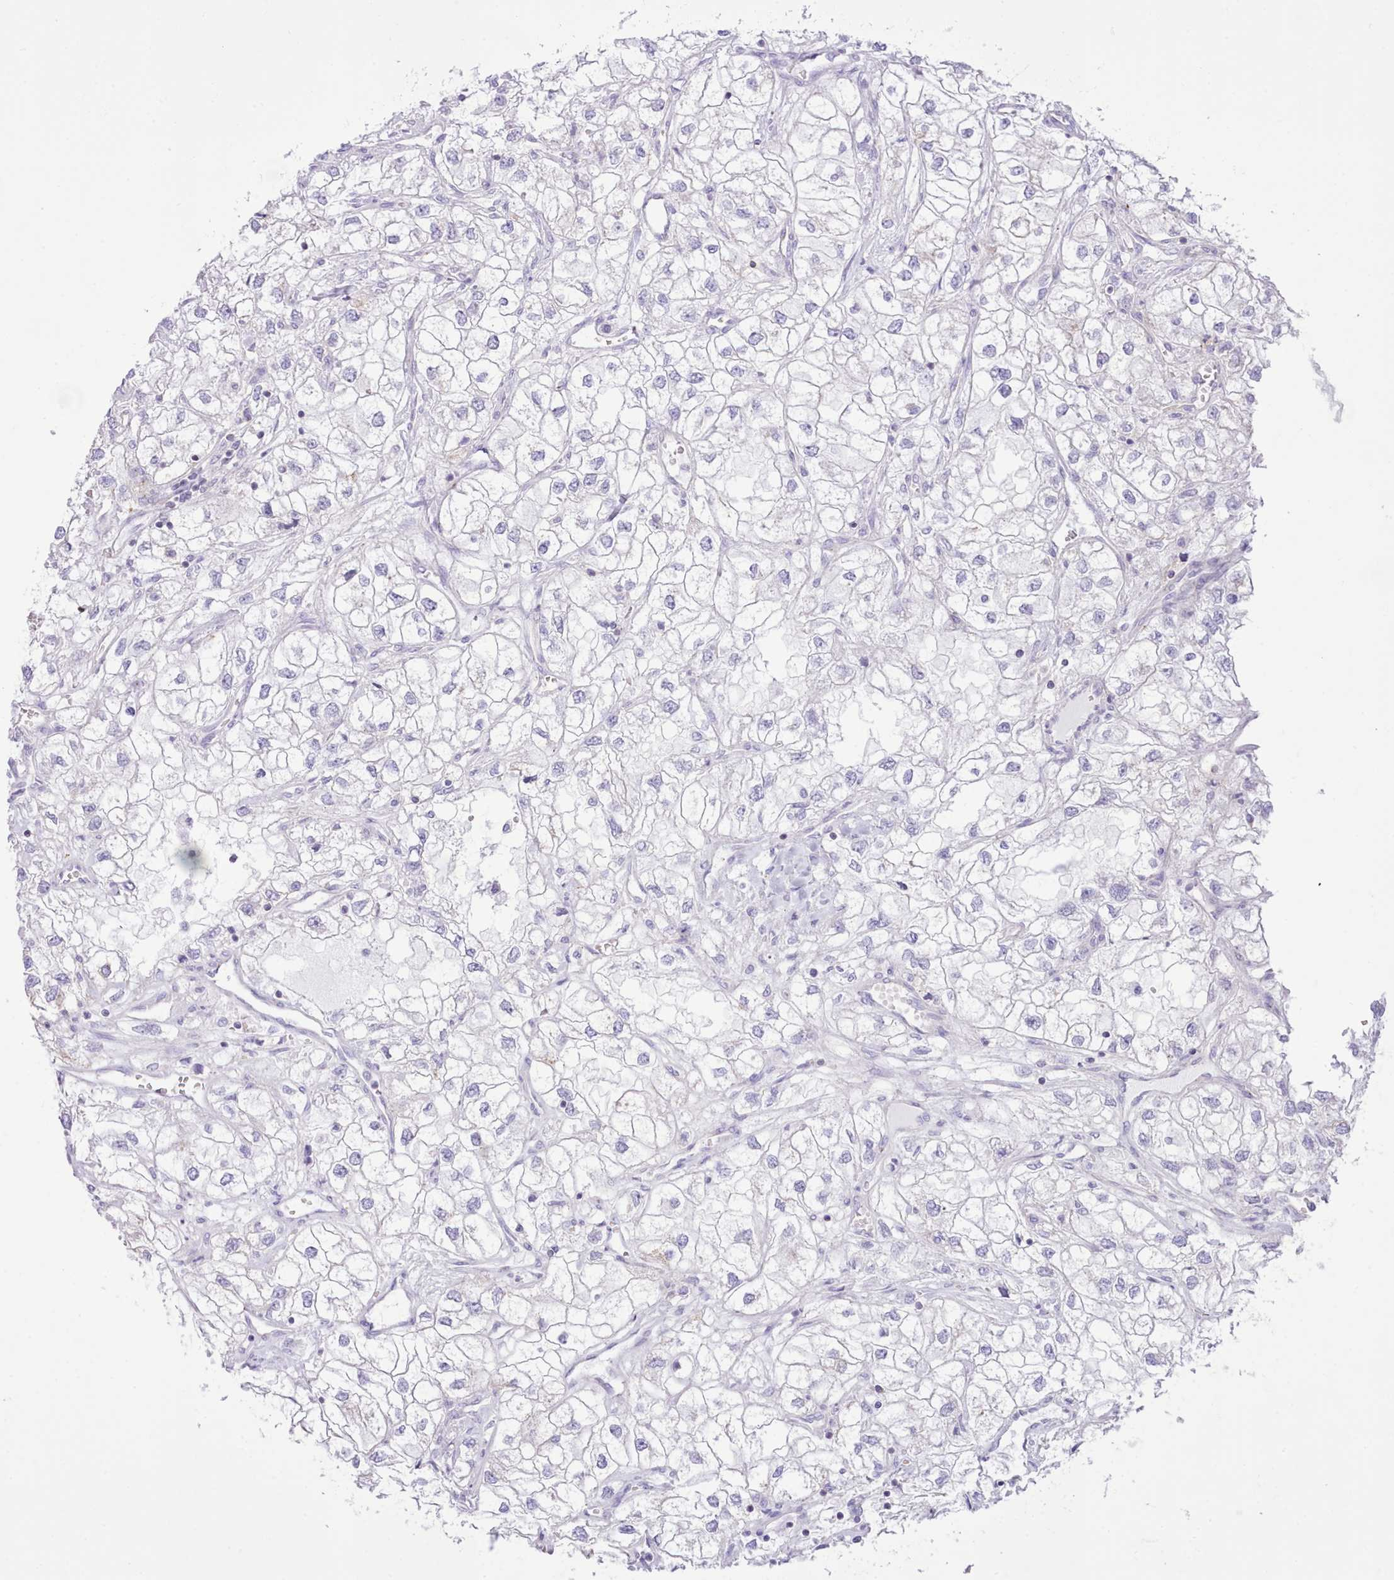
{"staining": {"intensity": "negative", "quantity": "none", "location": "none"}, "tissue": "renal cancer", "cell_type": "Tumor cells", "image_type": "cancer", "snomed": [{"axis": "morphology", "description": "Adenocarcinoma, NOS"}, {"axis": "topography", "description": "Kidney"}], "caption": "An immunohistochemistry histopathology image of renal adenocarcinoma is shown. There is no staining in tumor cells of renal adenocarcinoma.", "gene": "MDFI", "patient": {"sex": "male", "age": 59}}